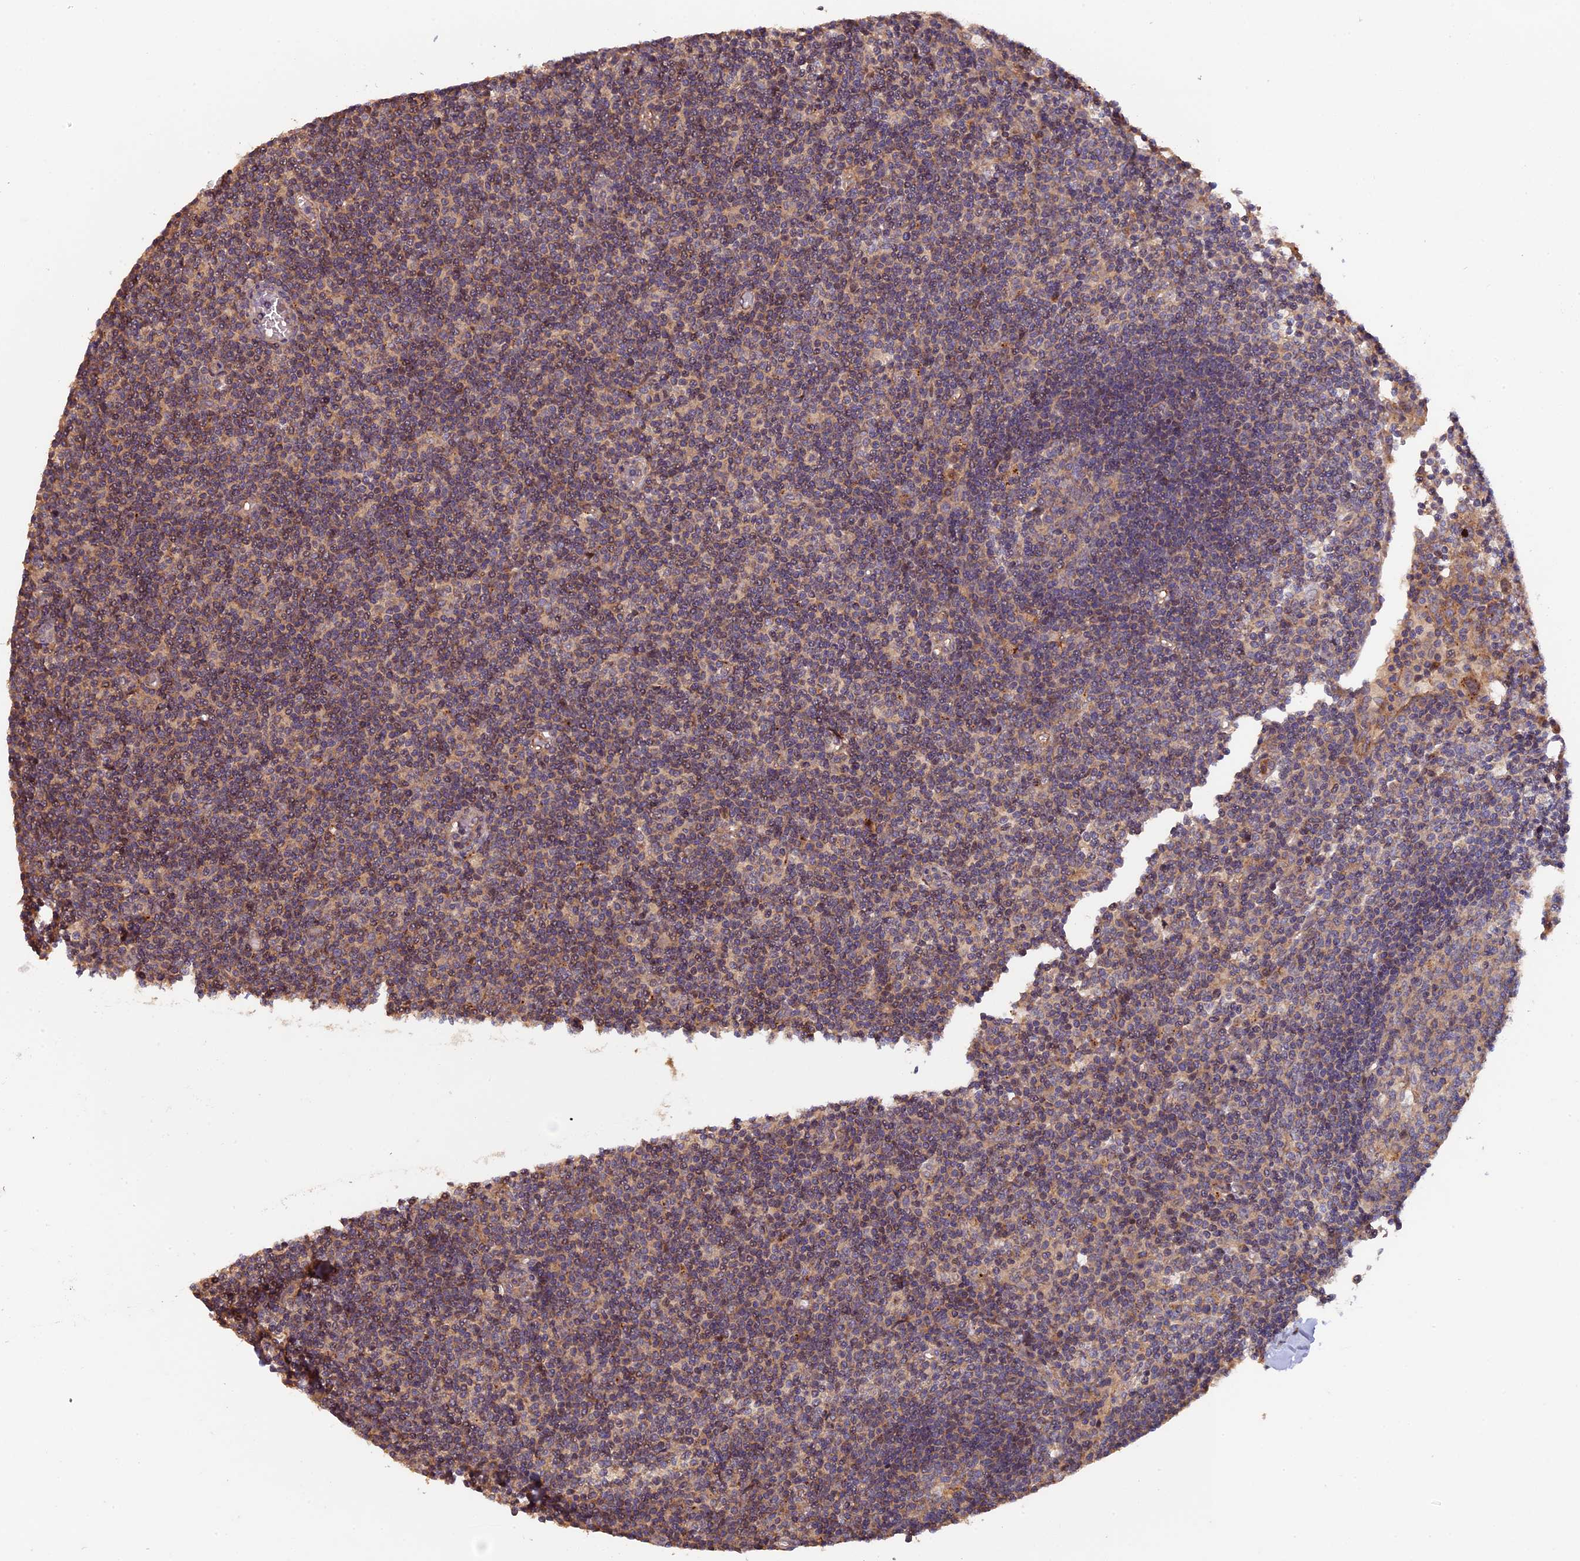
{"staining": {"intensity": "negative", "quantity": "none", "location": "none"}, "tissue": "lymph node", "cell_type": "Germinal center cells", "image_type": "normal", "snomed": [{"axis": "morphology", "description": "Normal tissue, NOS"}, {"axis": "topography", "description": "Lymph node"}], "caption": "This is an immunohistochemistry (IHC) histopathology image of normal lymph node. There is no staining in germinal center cells.", "gene": "FERMT1", "patient": {"sex": "female", "age": 55}}